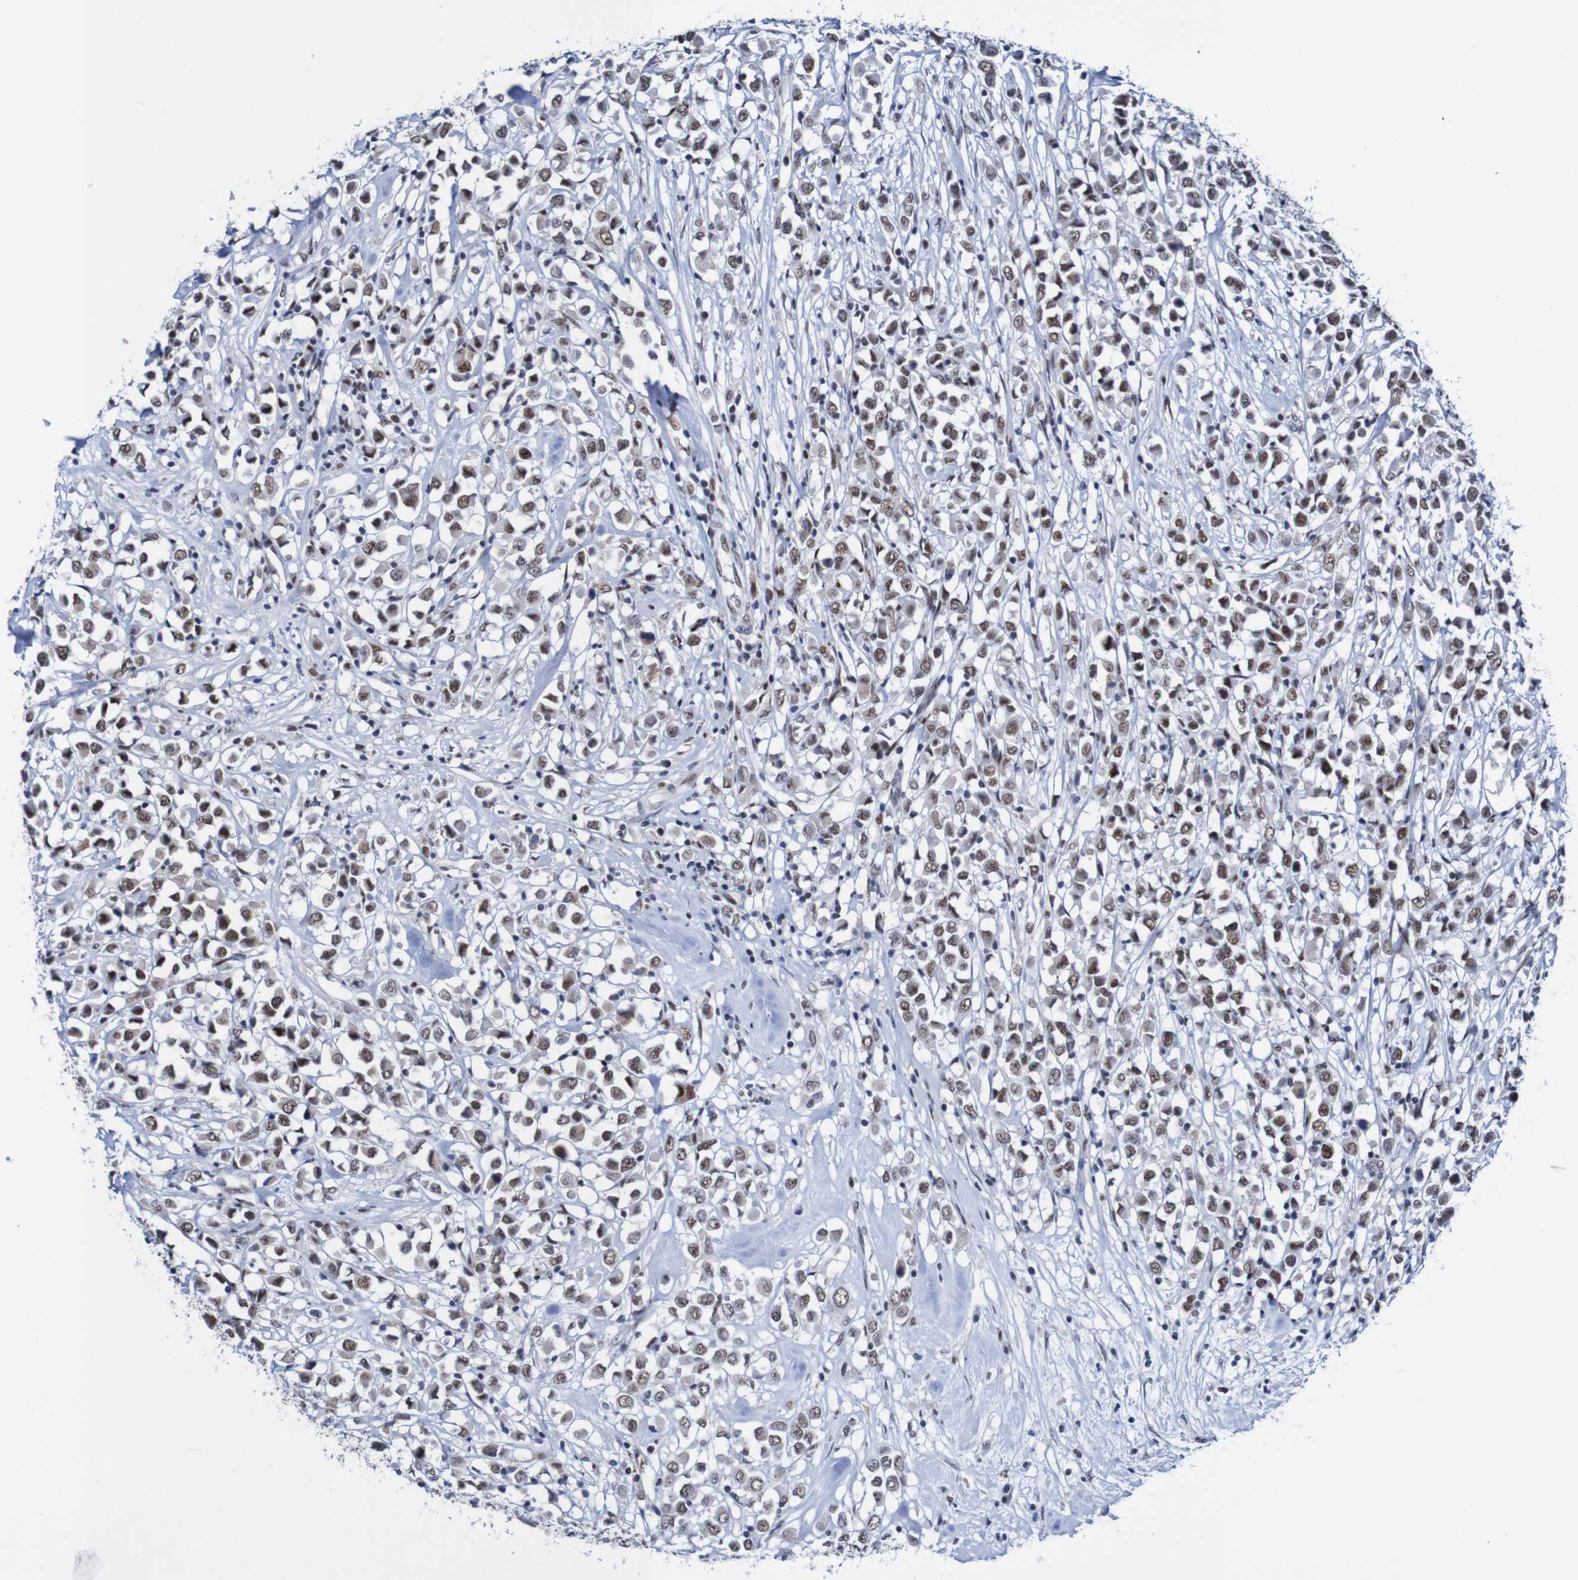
{"staining": {"intensity": "moderate", "quantity": ">75%", "location": "nuclear"}, "tissue": "breast cancer", "cell_type": "Tumor cells", "image_type": "cancer", "snomed": [{"axis": "morphology", "description": "Duct carcinoma"}, {"axis": "topography", "description": "Breast"}], "caption": "Immunohistochemistry image of human breast cancer (intraductal carcinoma) stained for a protein (brown), which reveals medium levels of moderate nuclear positivity in about >75% of tumor cells.", "gene": "CDC5L", "patient": {"sex": "female", "age": 61}}